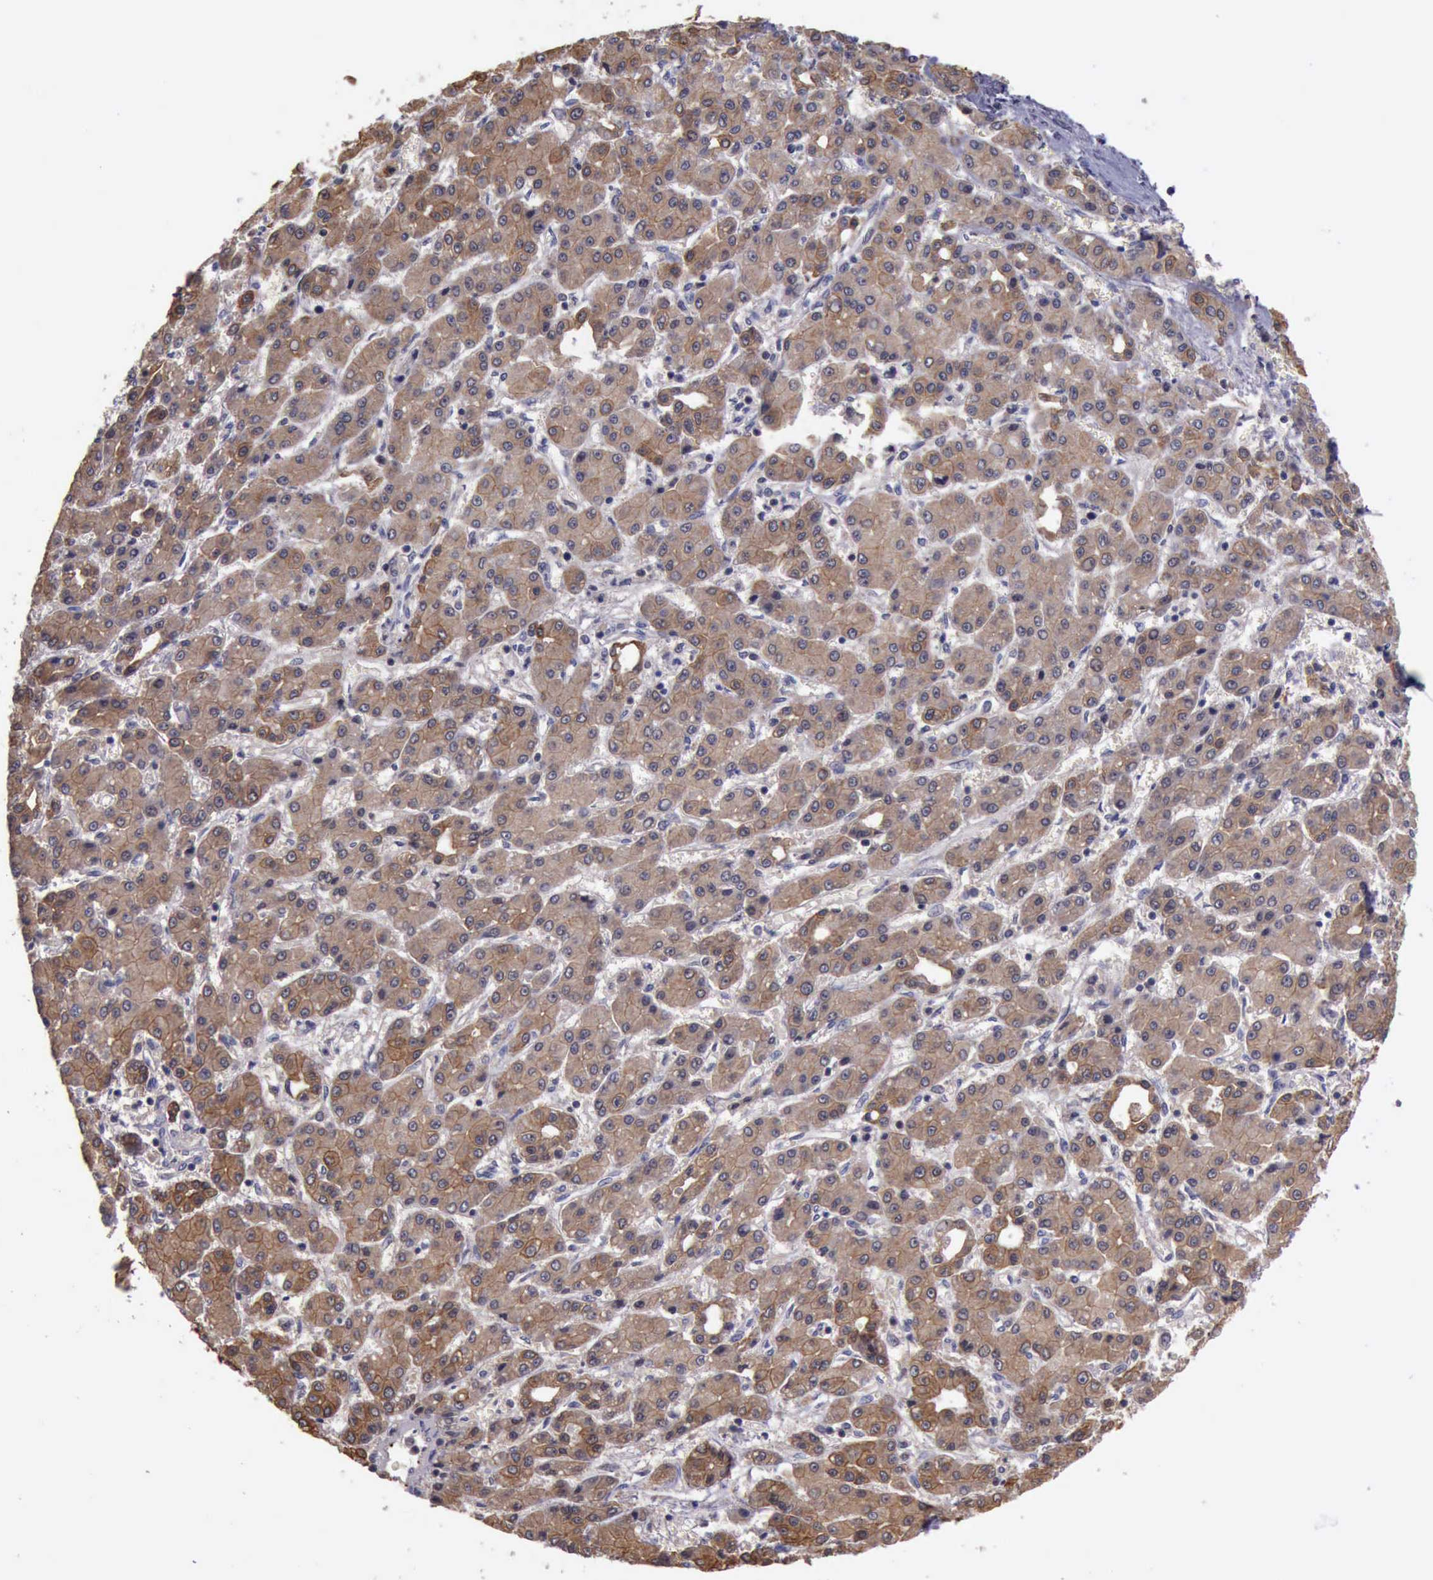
{"staining": {"intensity": "weak", "quantity": "25%-75%", "location": "cytoplasmic/membranous"}, "tissue": "liver cancer", "cell_type": "Tumor cells", "image_type": "cancer", "snomed": [{"axis": "morphology", "description": "Carcinoma, Hepatocellular, NOS"}, {"axis": "topography", "description": "Liver"}], "caption": "Immunohistochemistry (IHC) micrograph of neoplastic tissue: liver cancer stained using IHC shows low levels of weak protein expression localized specifically in the cytoplasmic/membranous of tumor cells, appearing as a cytoplasmic/membranous brown color.", "gene": "RAB39B", "patient": {"sex": "male", "age": 69}}